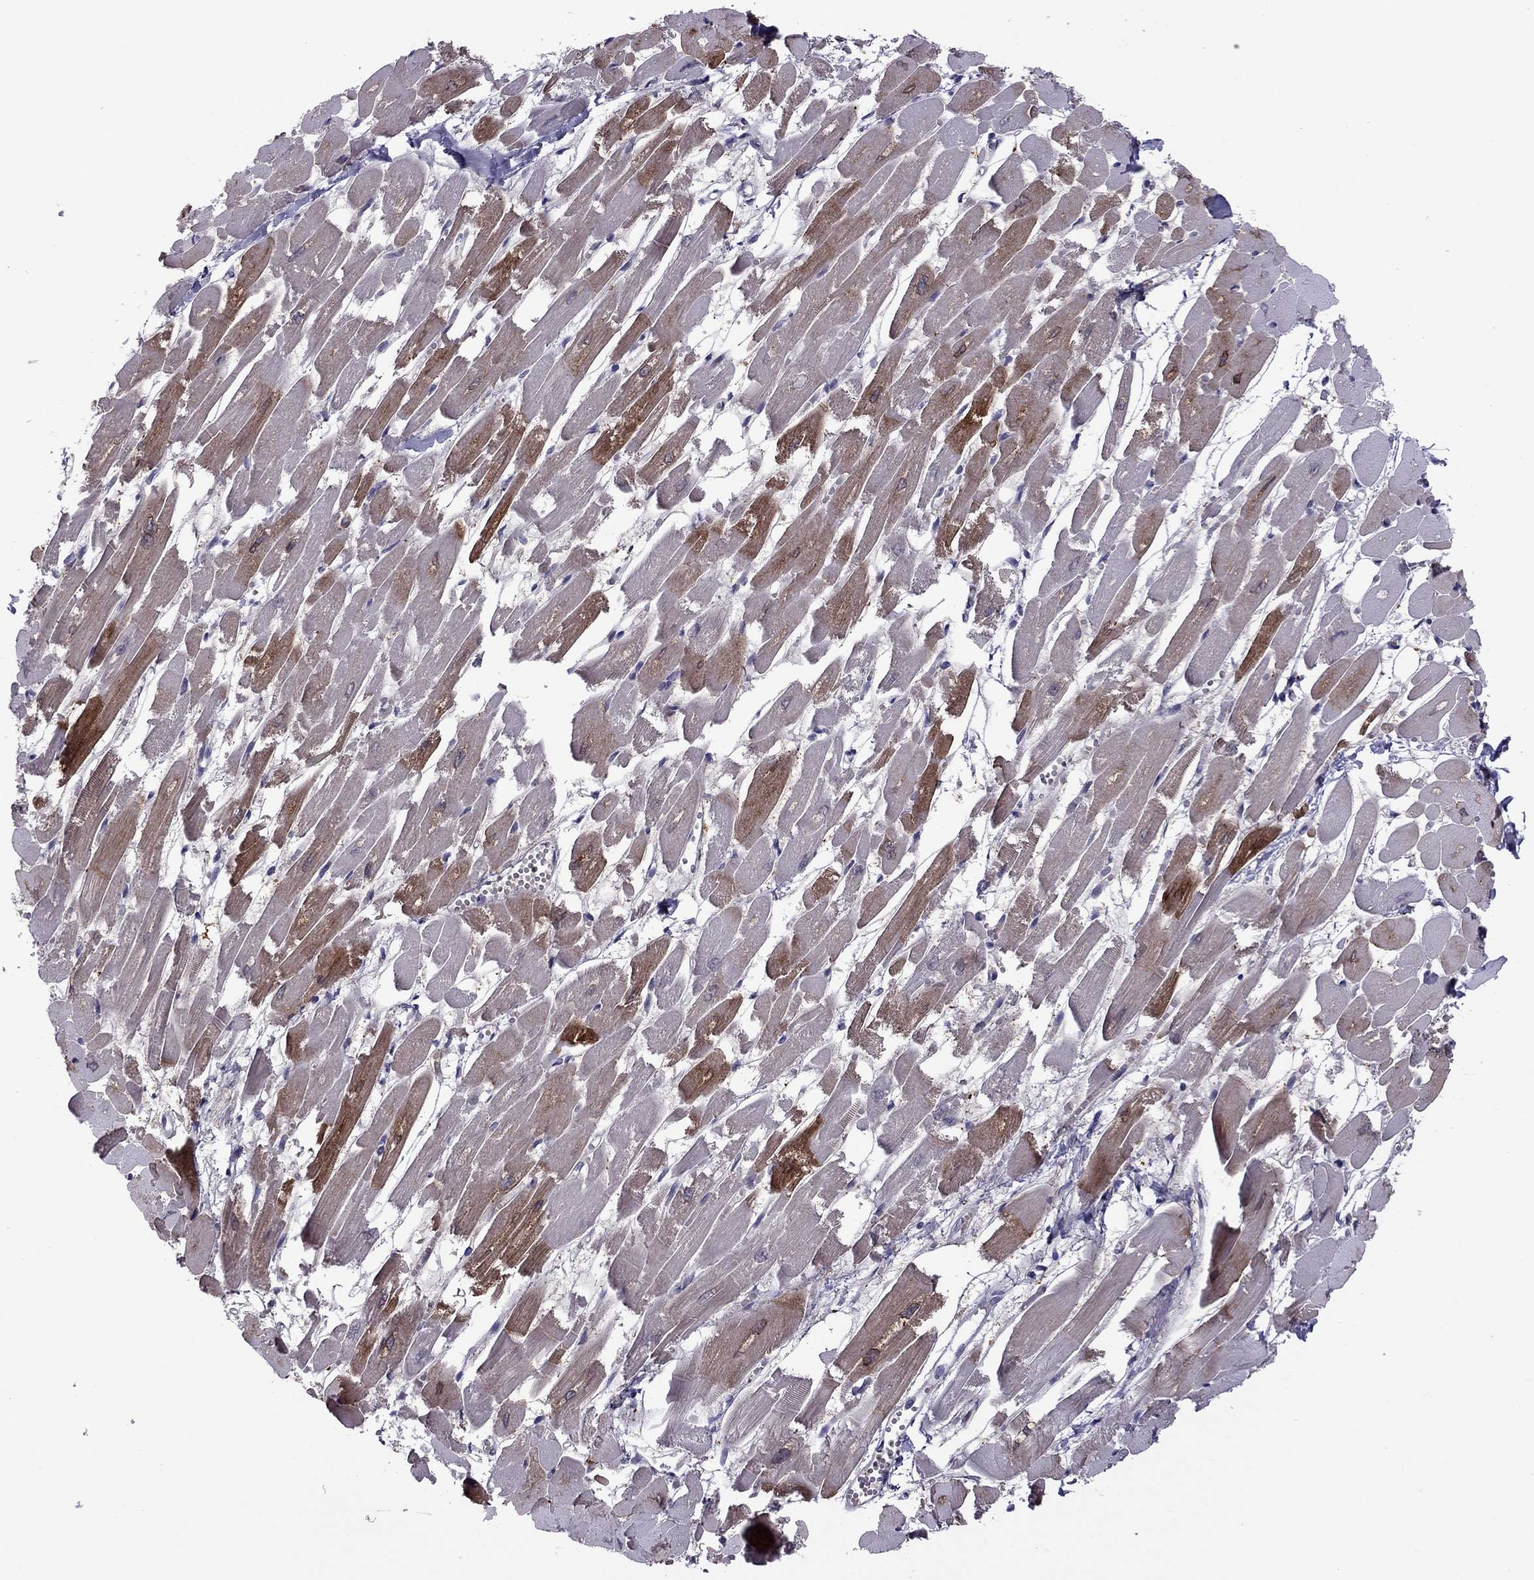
{"staining": {"intensity": "strong", "quantity": "25%-75%", "location": "cytoplasmic/membranous"}, "tissue": "heart muscle", "cell_type": "Cardiomyocytes", "image_type": "normal", "snomed": [{"axis": "morphology", "description": "Normal tissue, NOS"}, {"axis": "topography", "description": "Heart"}], "caption": "Cardiomyocytes show strong cytoplasmic/membranous staining in about 25%-75% of cells in benign heart muscle. (DAB IHC with brightfield microscopy, high magnification).", "gene": "MYLK3", "patient": {"sex": "female", "age": 52}}